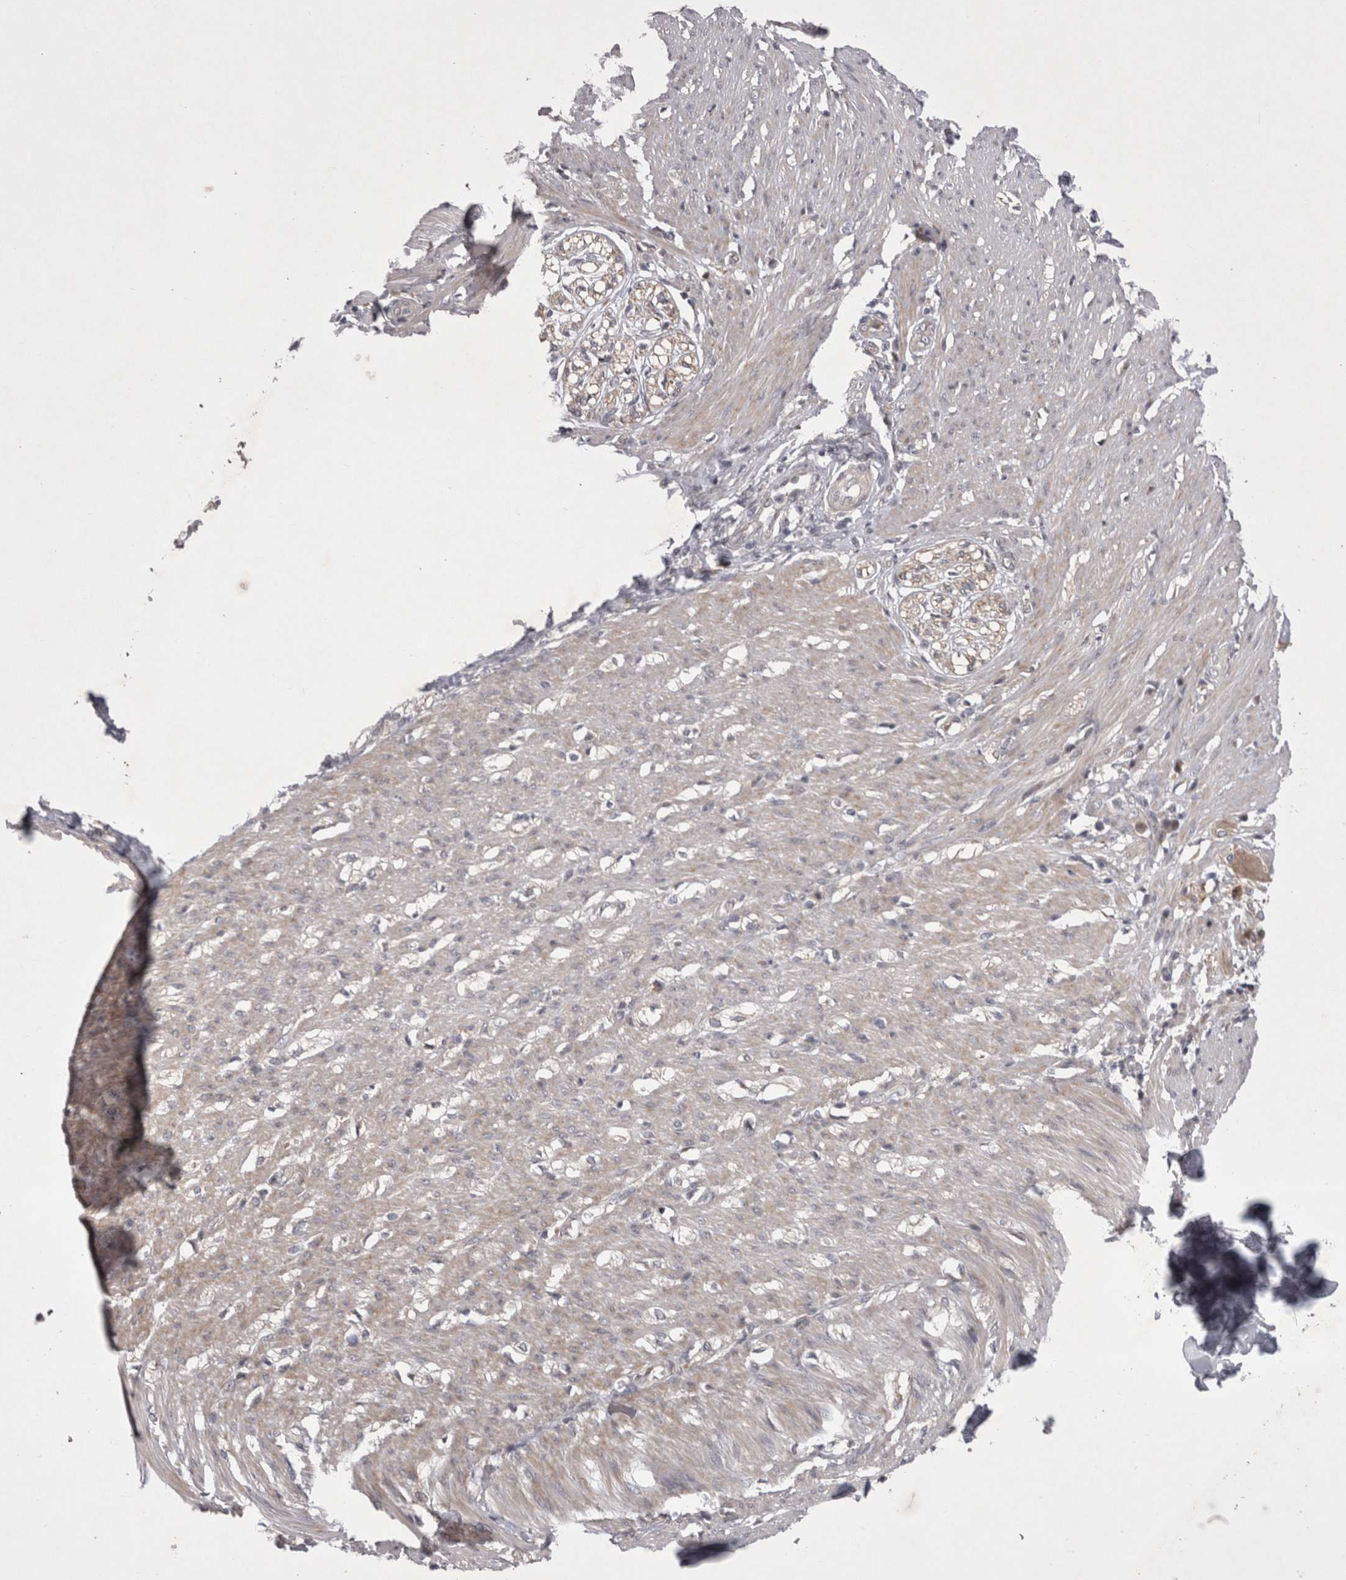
{"staining": {"intensity": "moderate", "quantity": "25%-75%", "location": "cytoplasmic/membranous"}, "tissue": "smooth muscle", "cell_type": "Smooth muscle cells", "image_type": "normal", "snomed": [{"axis": "morphology", "description": "Normal tissue, NOS"}, {"axis": "morphology", "description": "Adenocarcinoma, NOS"}, {"axis": "topography", "description": "Colon"}, {"axis": "topography", "description": "Peripheral nerve tissue"}], "caption": "This micrograph reveals immunohistochemistry (IHC) staining of unremarkable human smooth muscle, with medium moderate cytoplasmic/membranous expression in about 25%-75% of smooth muscle cells.", "gene": "NENF", "patient": {"sex": "male", "age": 14}}